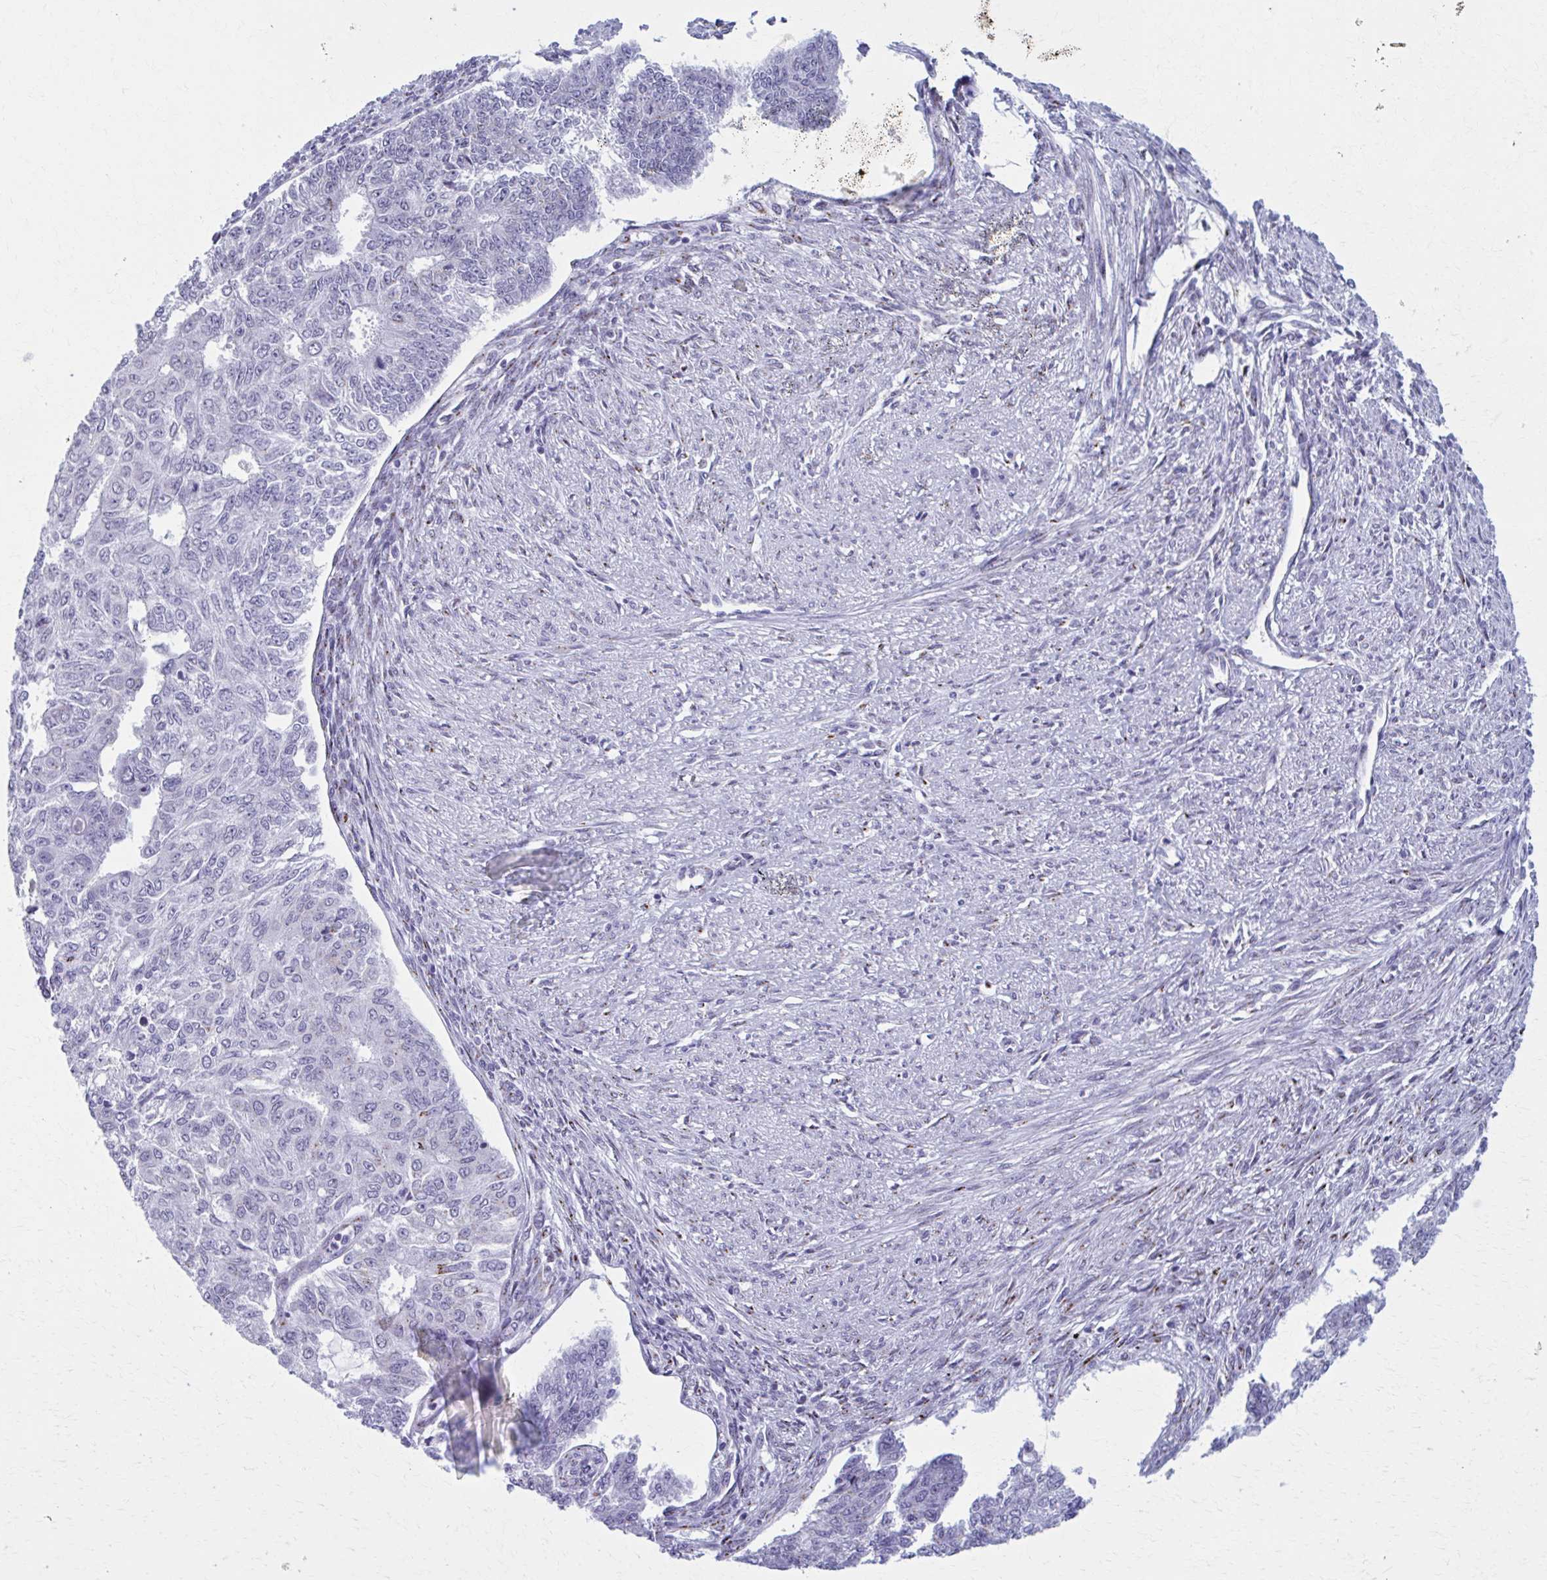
{"staining": {"intensity": "negative", "quantity": "none", "location": "none"}, "tissue": "endometrial cancer", "cell_type": "Tumor cells", "image_type": "cancer", "snomed": [{"axis": "morphology", "description": "Adenocarcinoma, NOS"}, {"axis": "topography", "description": "Endometrium"}], "caption": "A high-resolution micrograph shows IHC staining of endometrial cancer (adenocarcinoma), which displays no significant staining in tumor cells.", "gene": "ZNF682", "patient": {"sex": "female", "age": 32}}